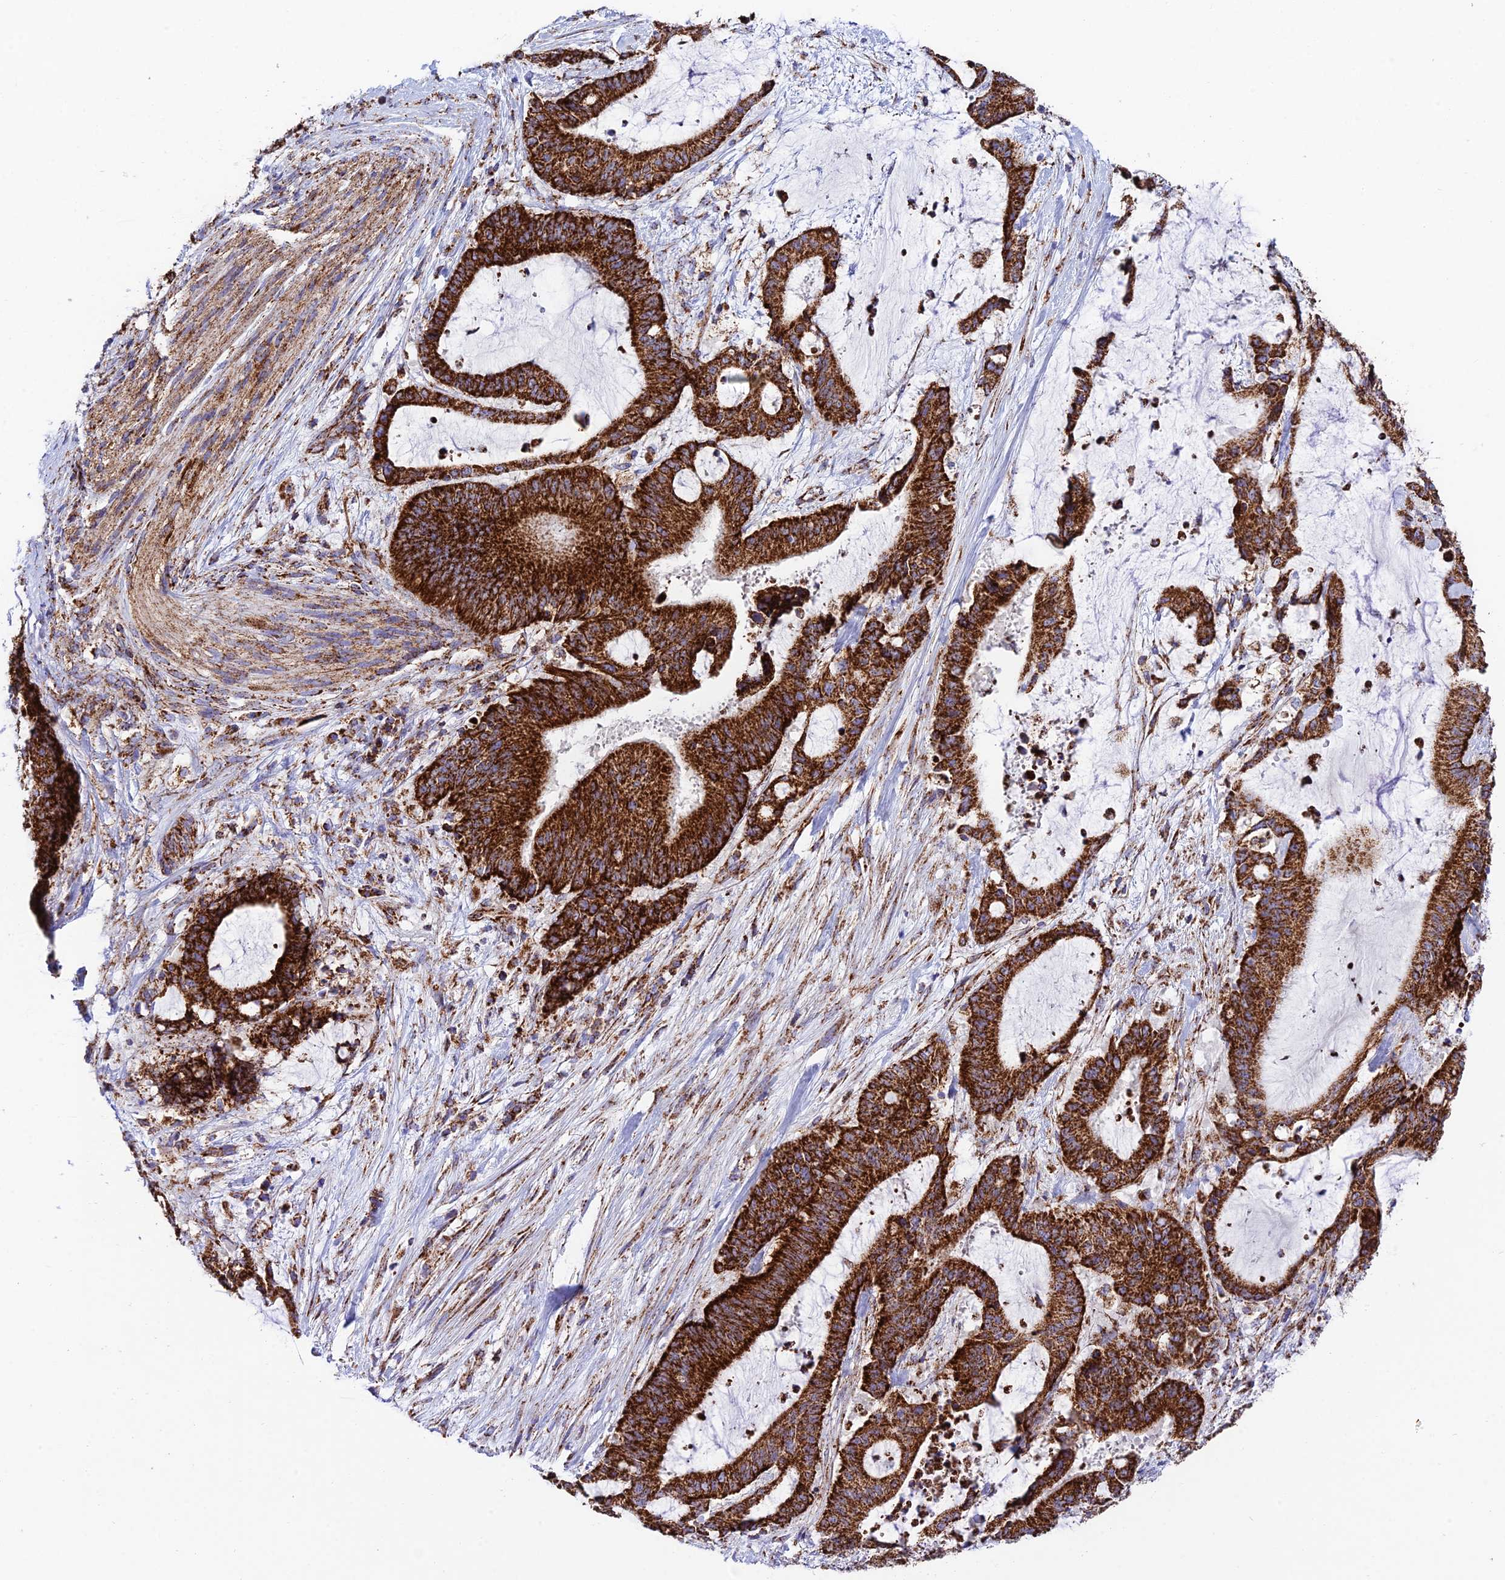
{"staining": {"intensity": "strong", "quantity": ">75%", "location": "cytoplasmic/membranous"}, "tissue": "liver cancer", "cell_type": "Tumor cells", "image_type": "cancer", "snomed": [{"axis": "morphology", "description": "Normal tissue, NOS"}, {"axis": "morphology", "description": "Cholangiocarcinoma"}, {"axis": "topography", "description": "Liver"}, {"axis": "topography", "description": "Peripheral nerve tissue"}], "caption": "Brown immunohistochemical staining in human liver cancer shows strong cytoplasmic/membranous expression in approximately >75% of tumor cells. Nuclei are stained in blue.", "gene": "CHCHD3", "patient": {"sex": "female", "age": 73}}